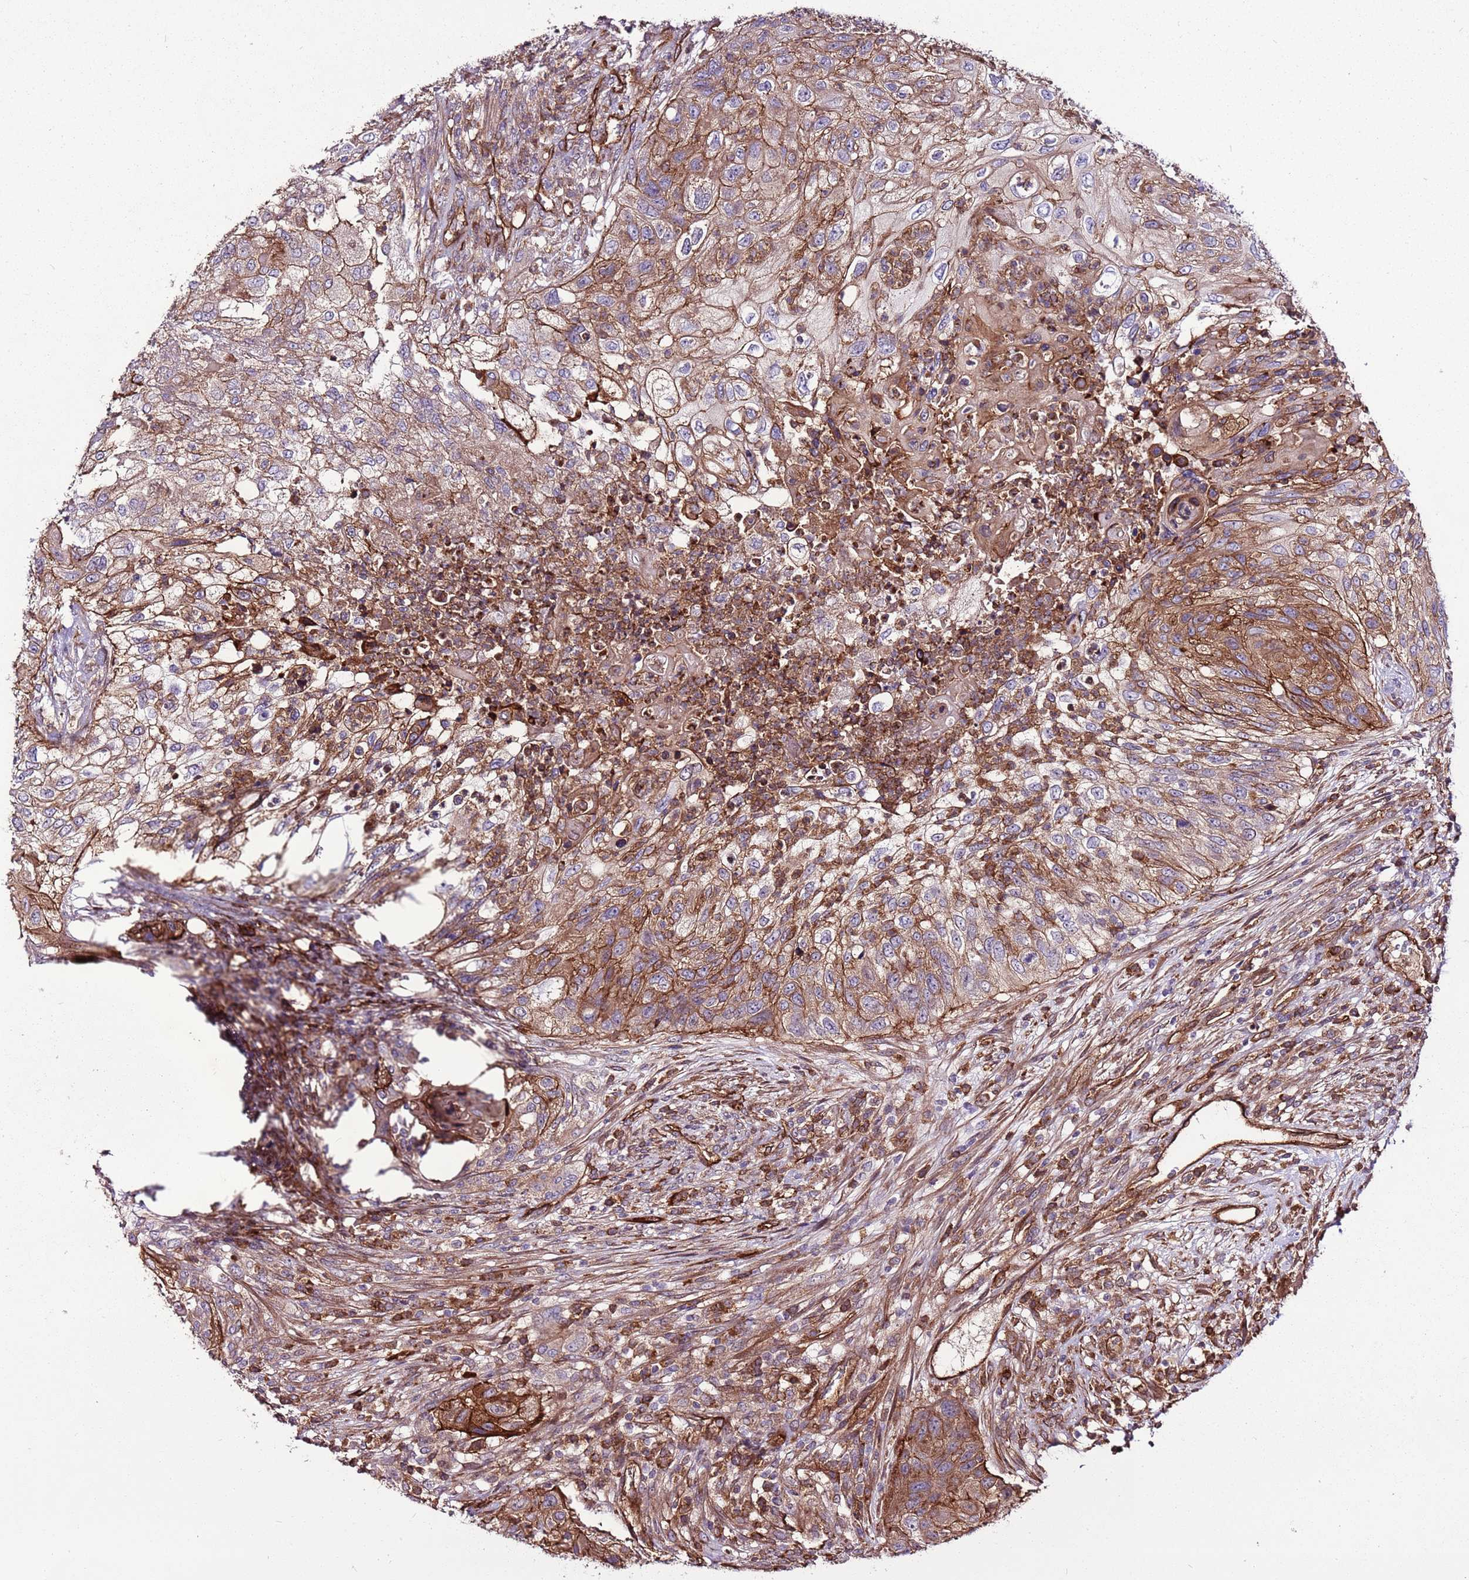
{"staining": {"intensity": "moderate", "quantity": ">75%", "location": "cytoplasmic/membranous"}, "tissue": "urothelial cancer", "cell_type": "Tumor cells", "image_type": "cancer", "snomed": [{"axis": "morphology", "description": "Urothelial carcinoma, High grade"}, {"axis": "topography", "description": "Urinary bladder"}], "caption": "This photomicrograph demonstrates urothelial carcinoma (high-grade) stained with immunohistochemistry (IHC) to label a protein in brown. The cytoplasmic/membranous of tumor cells show moderate positivity for the protein. Nuclei are counter-stained blue.", "gene": "ZNF827", "patient": {"sex": "female", "age": 60}}